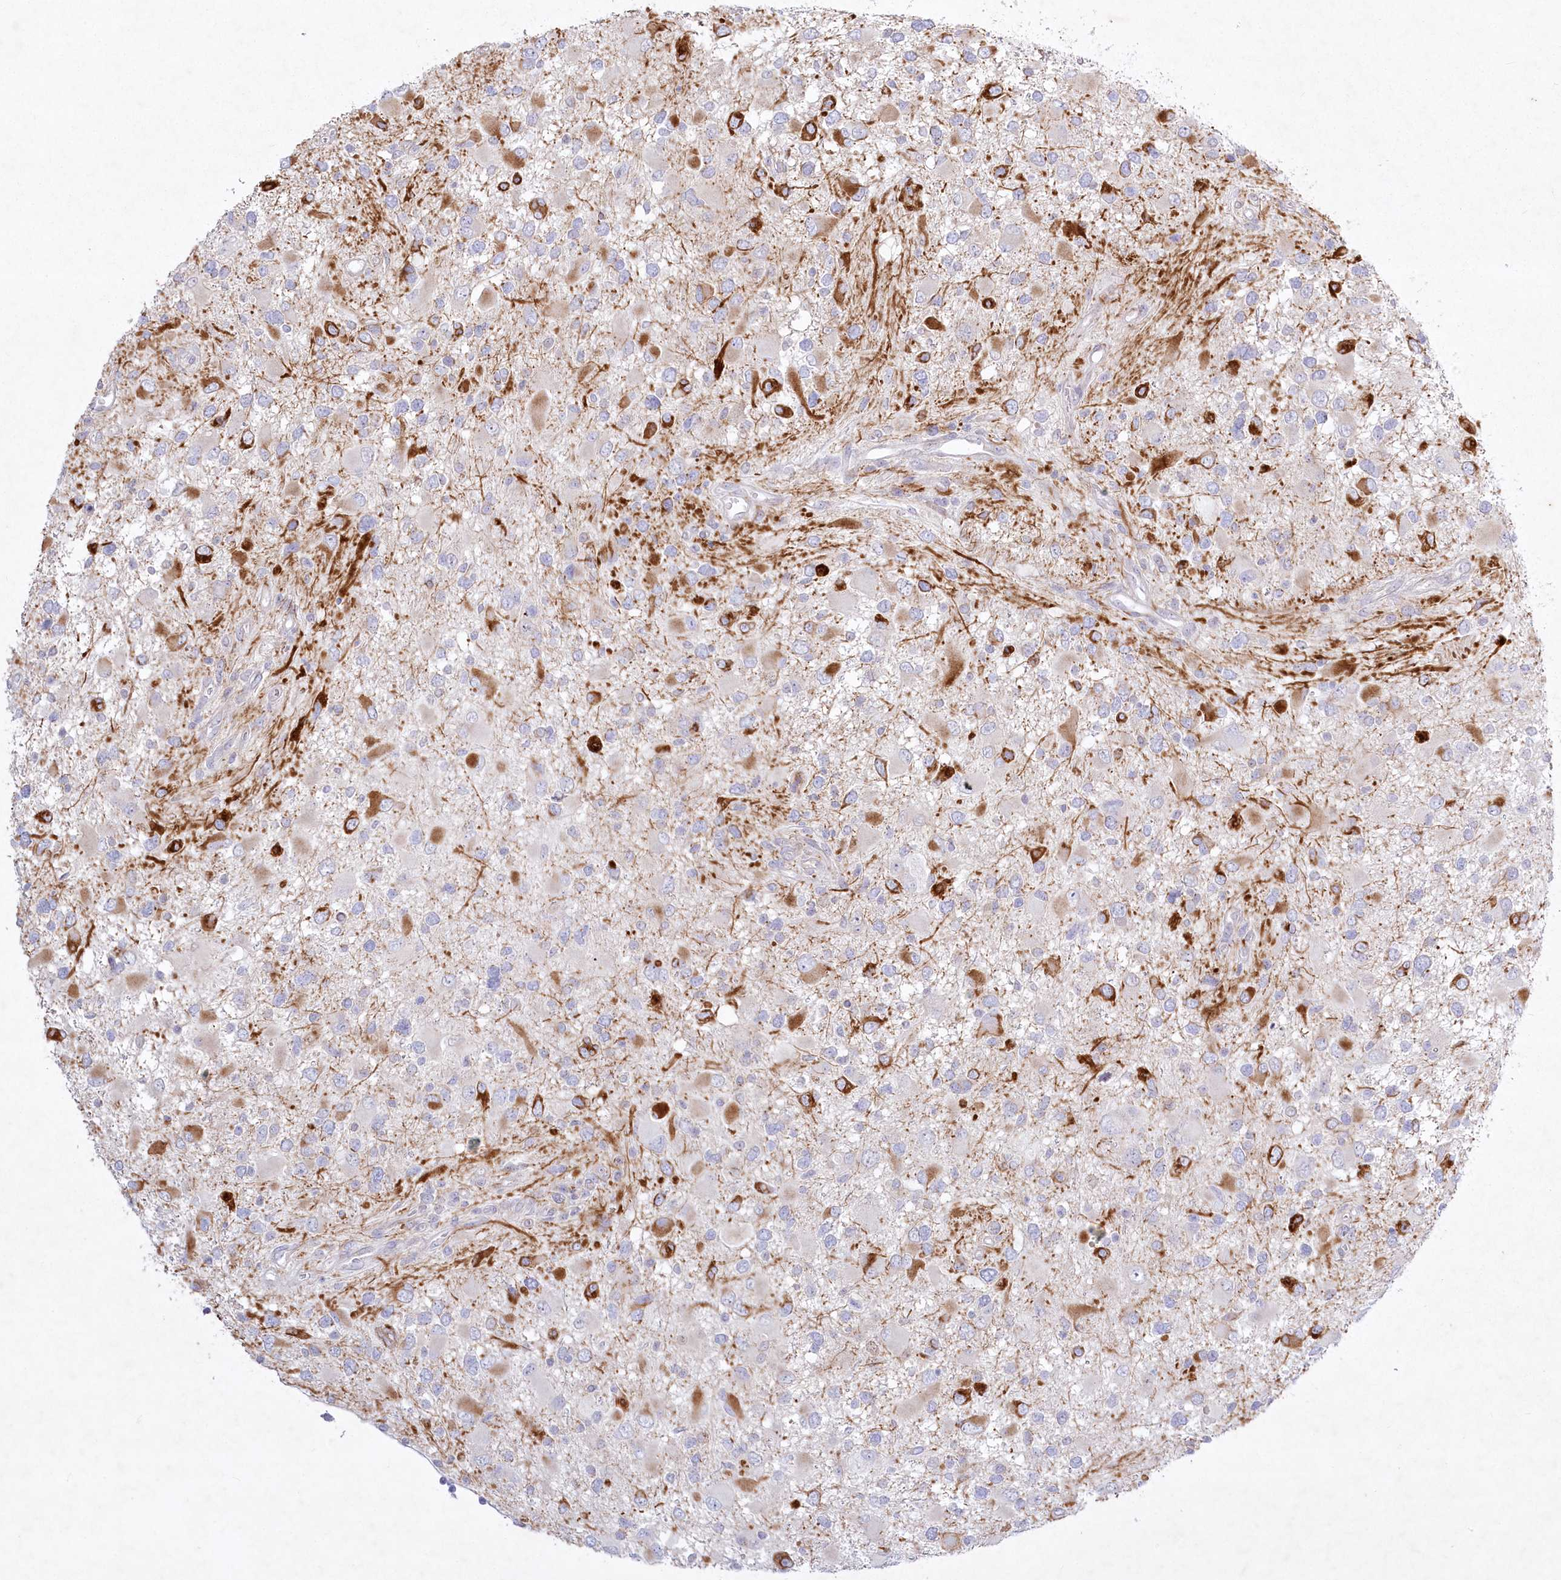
{"staining": {"intensity": "strong", "quantity": "<25%", "location": "cytoplasmic/membranous"}, "tissue": "glioma", "cell_type": "Tumor cells", "image_type": "cancer", "snomed": [{"axis": "morphology", "description": "Glioma, malignant, High grade"}, {"axis": "topography", "description": "Brain"}], "caption": "An immunohistochemistry histopathology image of tumor tissue is shown. Protein staining in brown labels strong cytoplasmic/membranous positivity in malignant glioma (high-grade) within tumor cells.", "gene": "ABITRAM", "patient": {"sex": "male", "age": 53}}